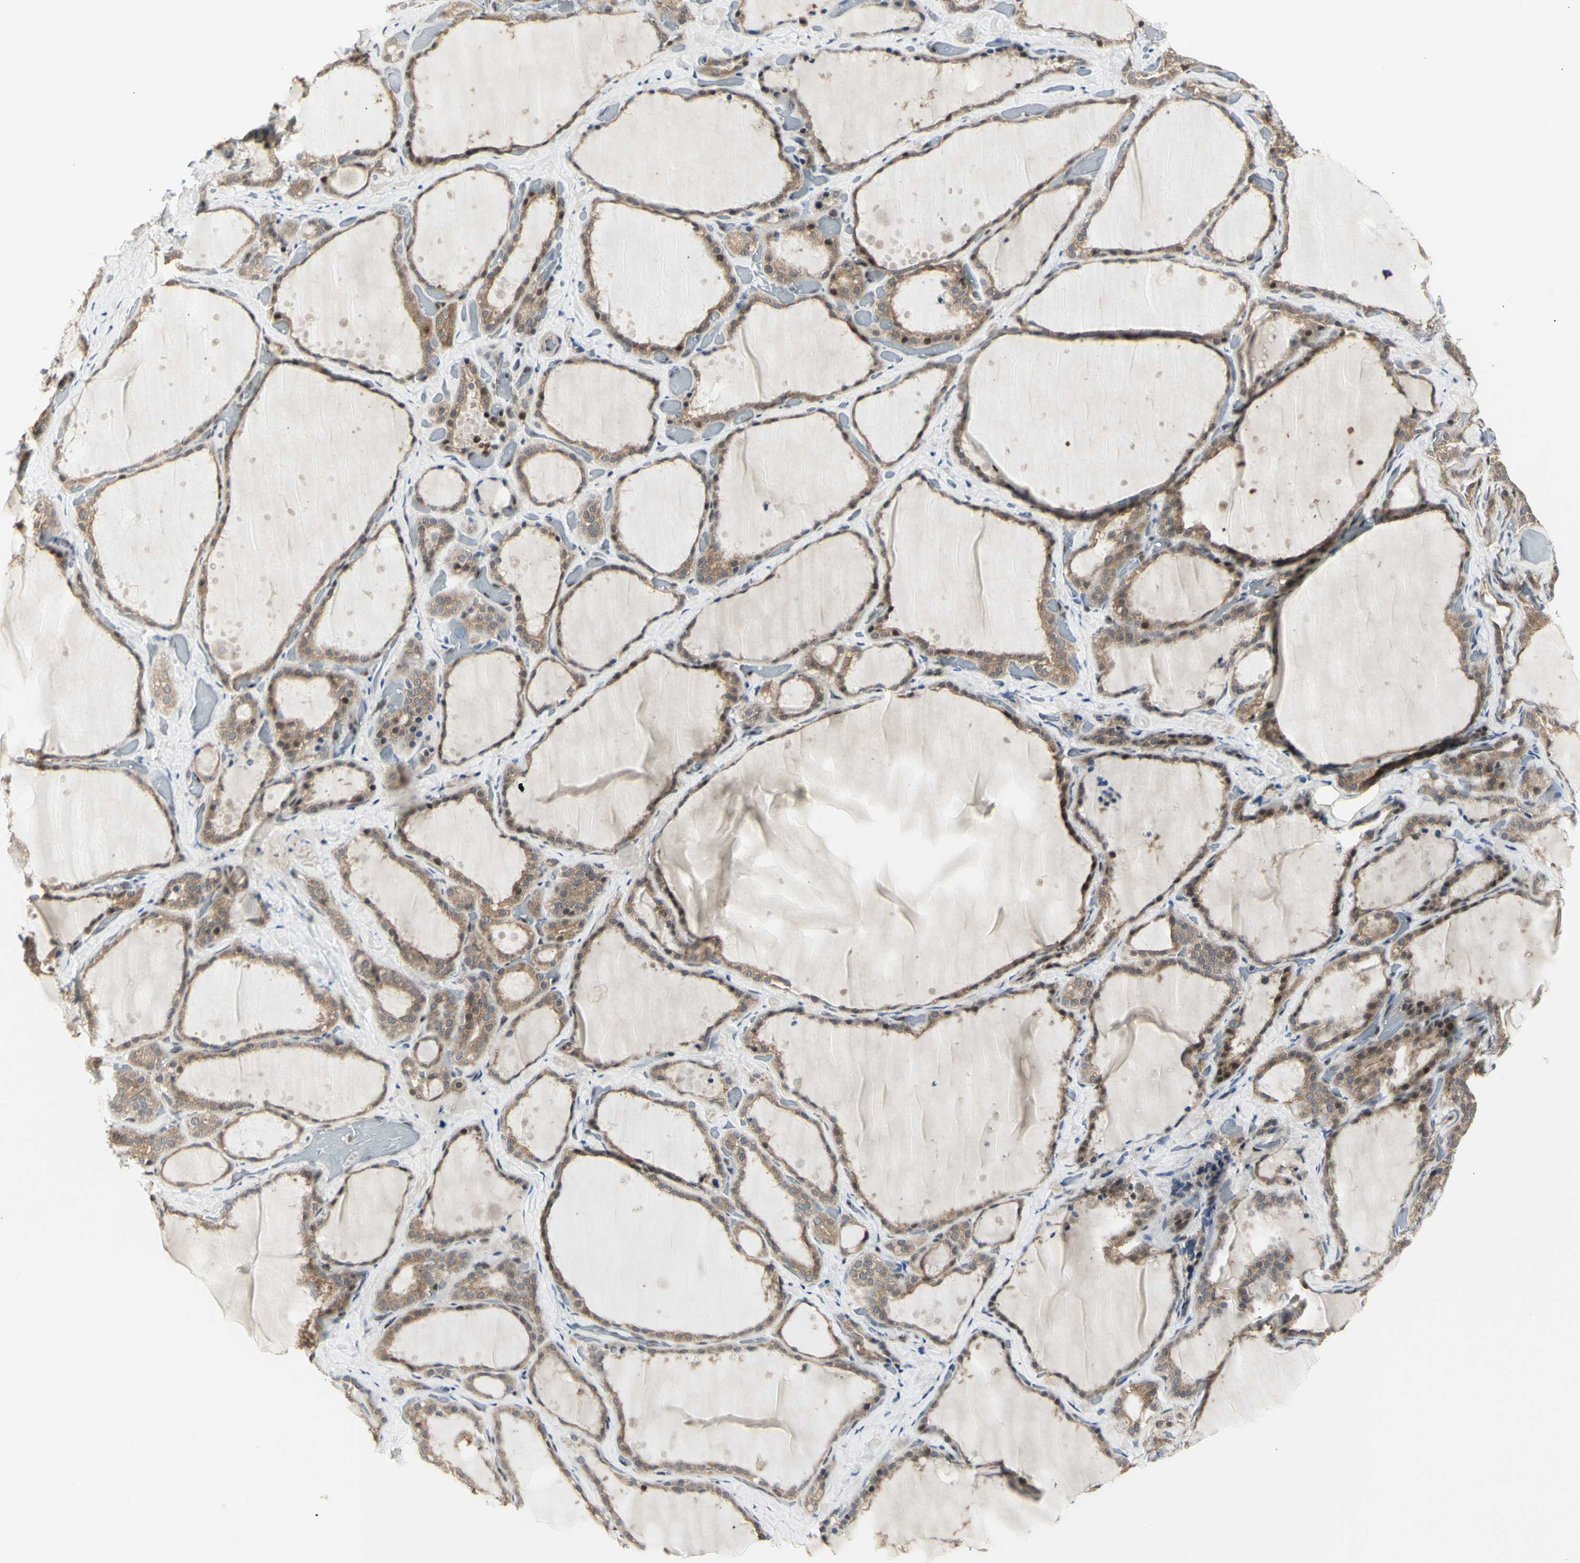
{"staining": {"intensity": "moderate", "quantity": ">75%", "location": "cytoplasmic/membranous,nuclear"}, "tissue": "thyroid gland", "cell_type": "Glandular cells", "image_type": "normal", "snomed": [{"axis": "morphology", "description": "Normal tissue, NOS"}, {"axis": "topography", "description": "Thyroid gland"}], "caption": "Thyroid gland stained with a protein marker reveals moderate staining in glandular cells.", "gene": "DHRS7B", "patient": {"sex": "female", "age": 44}}